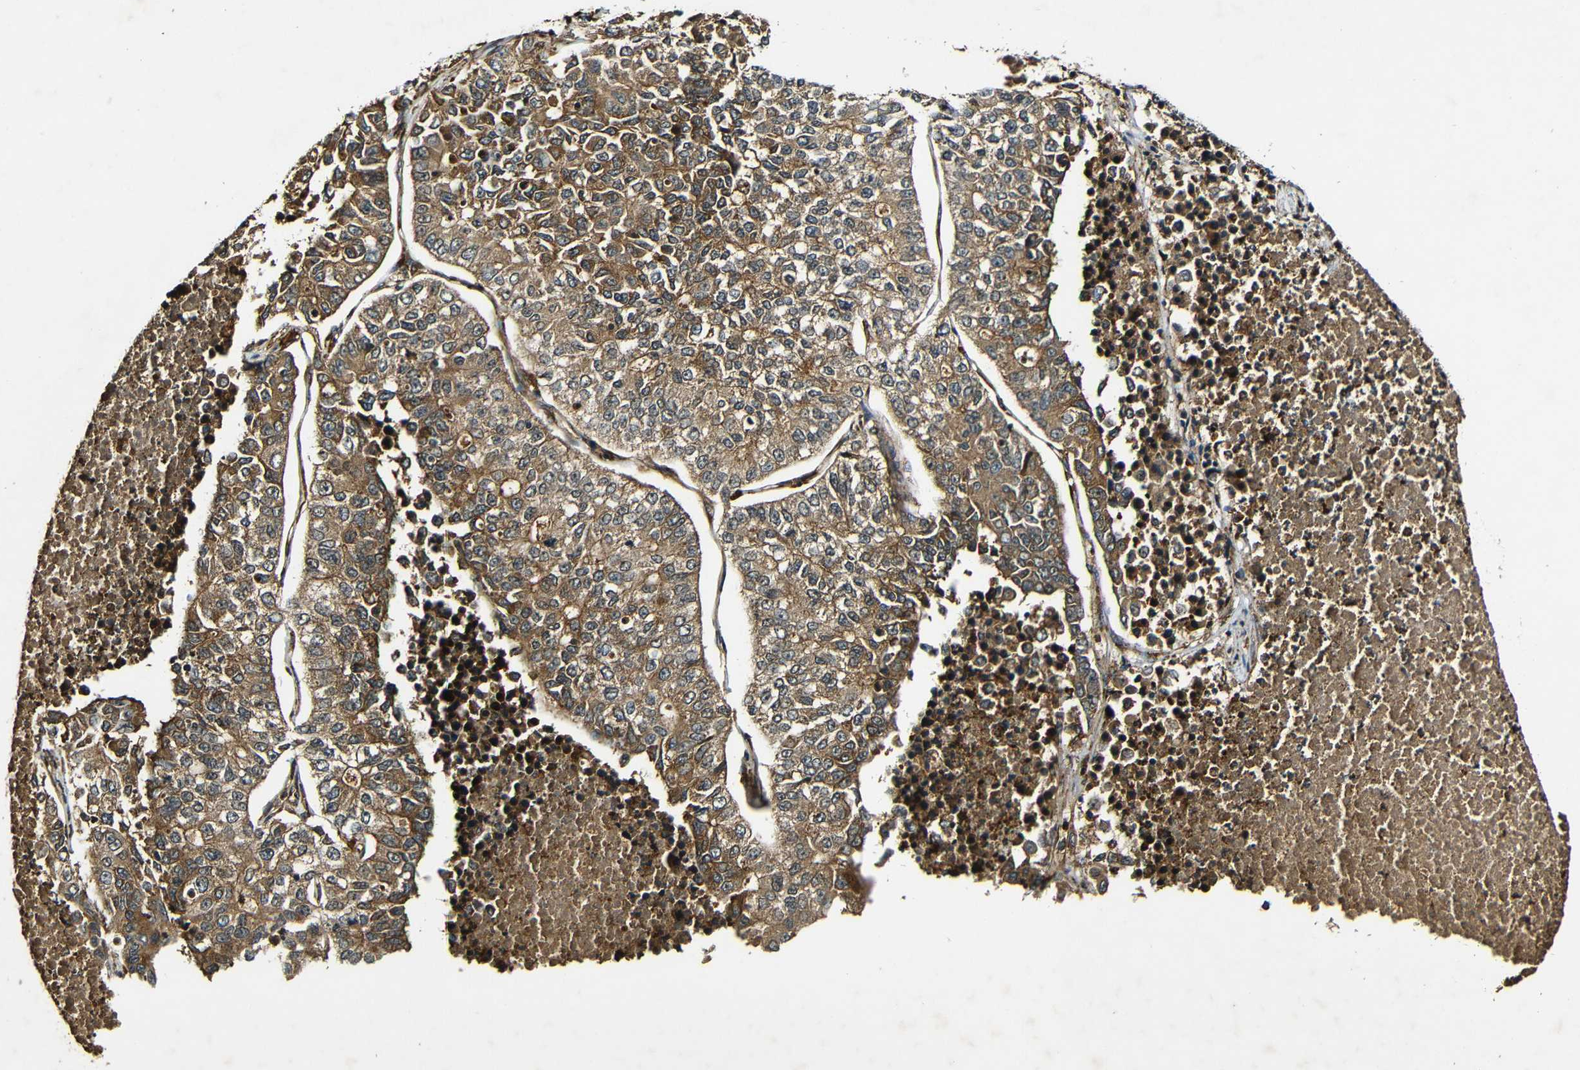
{"staining": {"intensity": "moderate", "quantity": ">75%", "location": "cytoplasmic/membranous"}, "tissue": "lung cancer", "cell_type": "Tumor cells", "image_type": "cancer", "snomed": [{"axis": "morphology", "description": "Adenocarcinoma, NOS"}, {"axis": "topography", "description": "Lung"}], "caption": "Protein expression analysis of adenocarcinoma (lung) shows moderate cytoplasmic/membranous expression in about >75% of tumor cells.", "gene": "CASP8", "patient": {"sex": "male", "age": 49}}